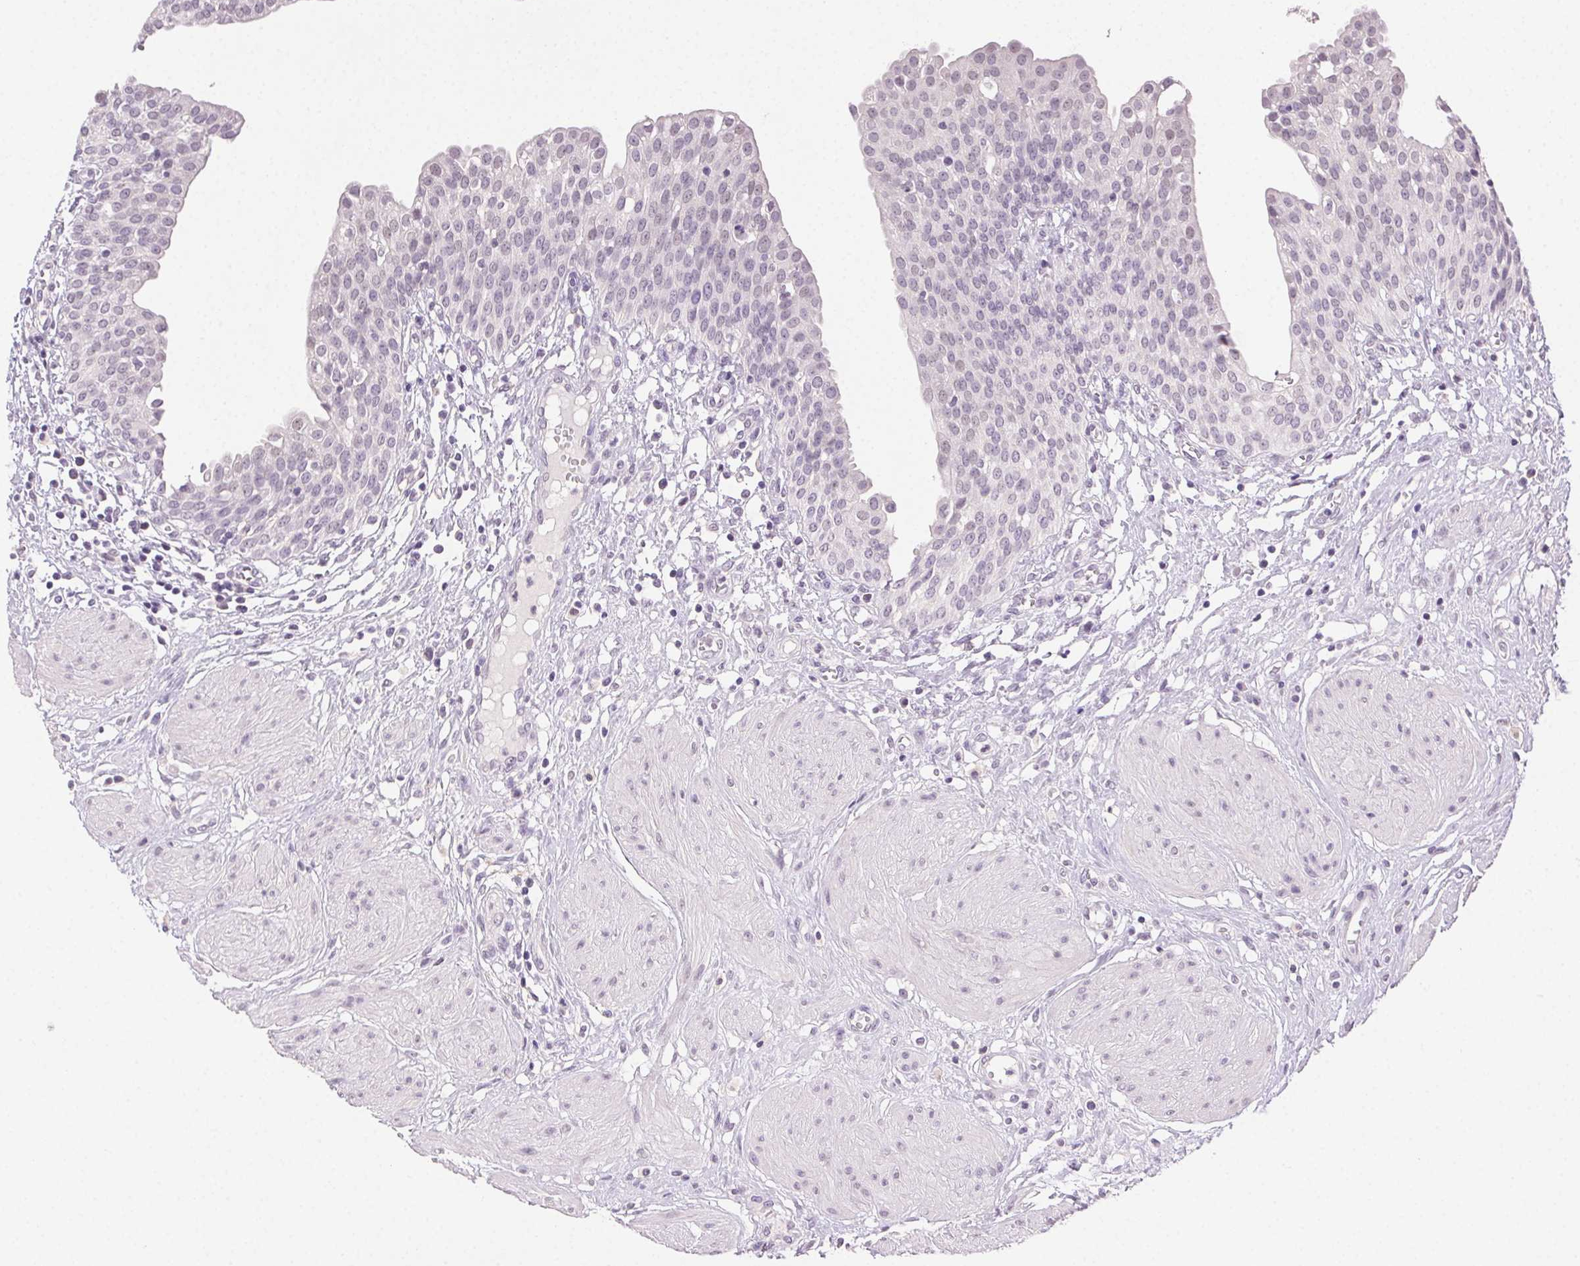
{"staining": {"intensity": "negative", "quantity": "none", "location": "none"}, "tissue": "urinary bladder", "cell_type": "Urothelial cells", "image_type": "normal", "snomed": [{"axis": "morphology", "description": "Normal tissue, NOS"}, {"axis": "topography", "description": "Urinary bladder"}], "caption": "DAB (3,3'-diaminobenzidine) immunohistochemical staining of normal urinary bladder shows no significant staining in urothelial cells.", "gene": "CLDN10", "patient": {"sex": "male", "age": 55}}